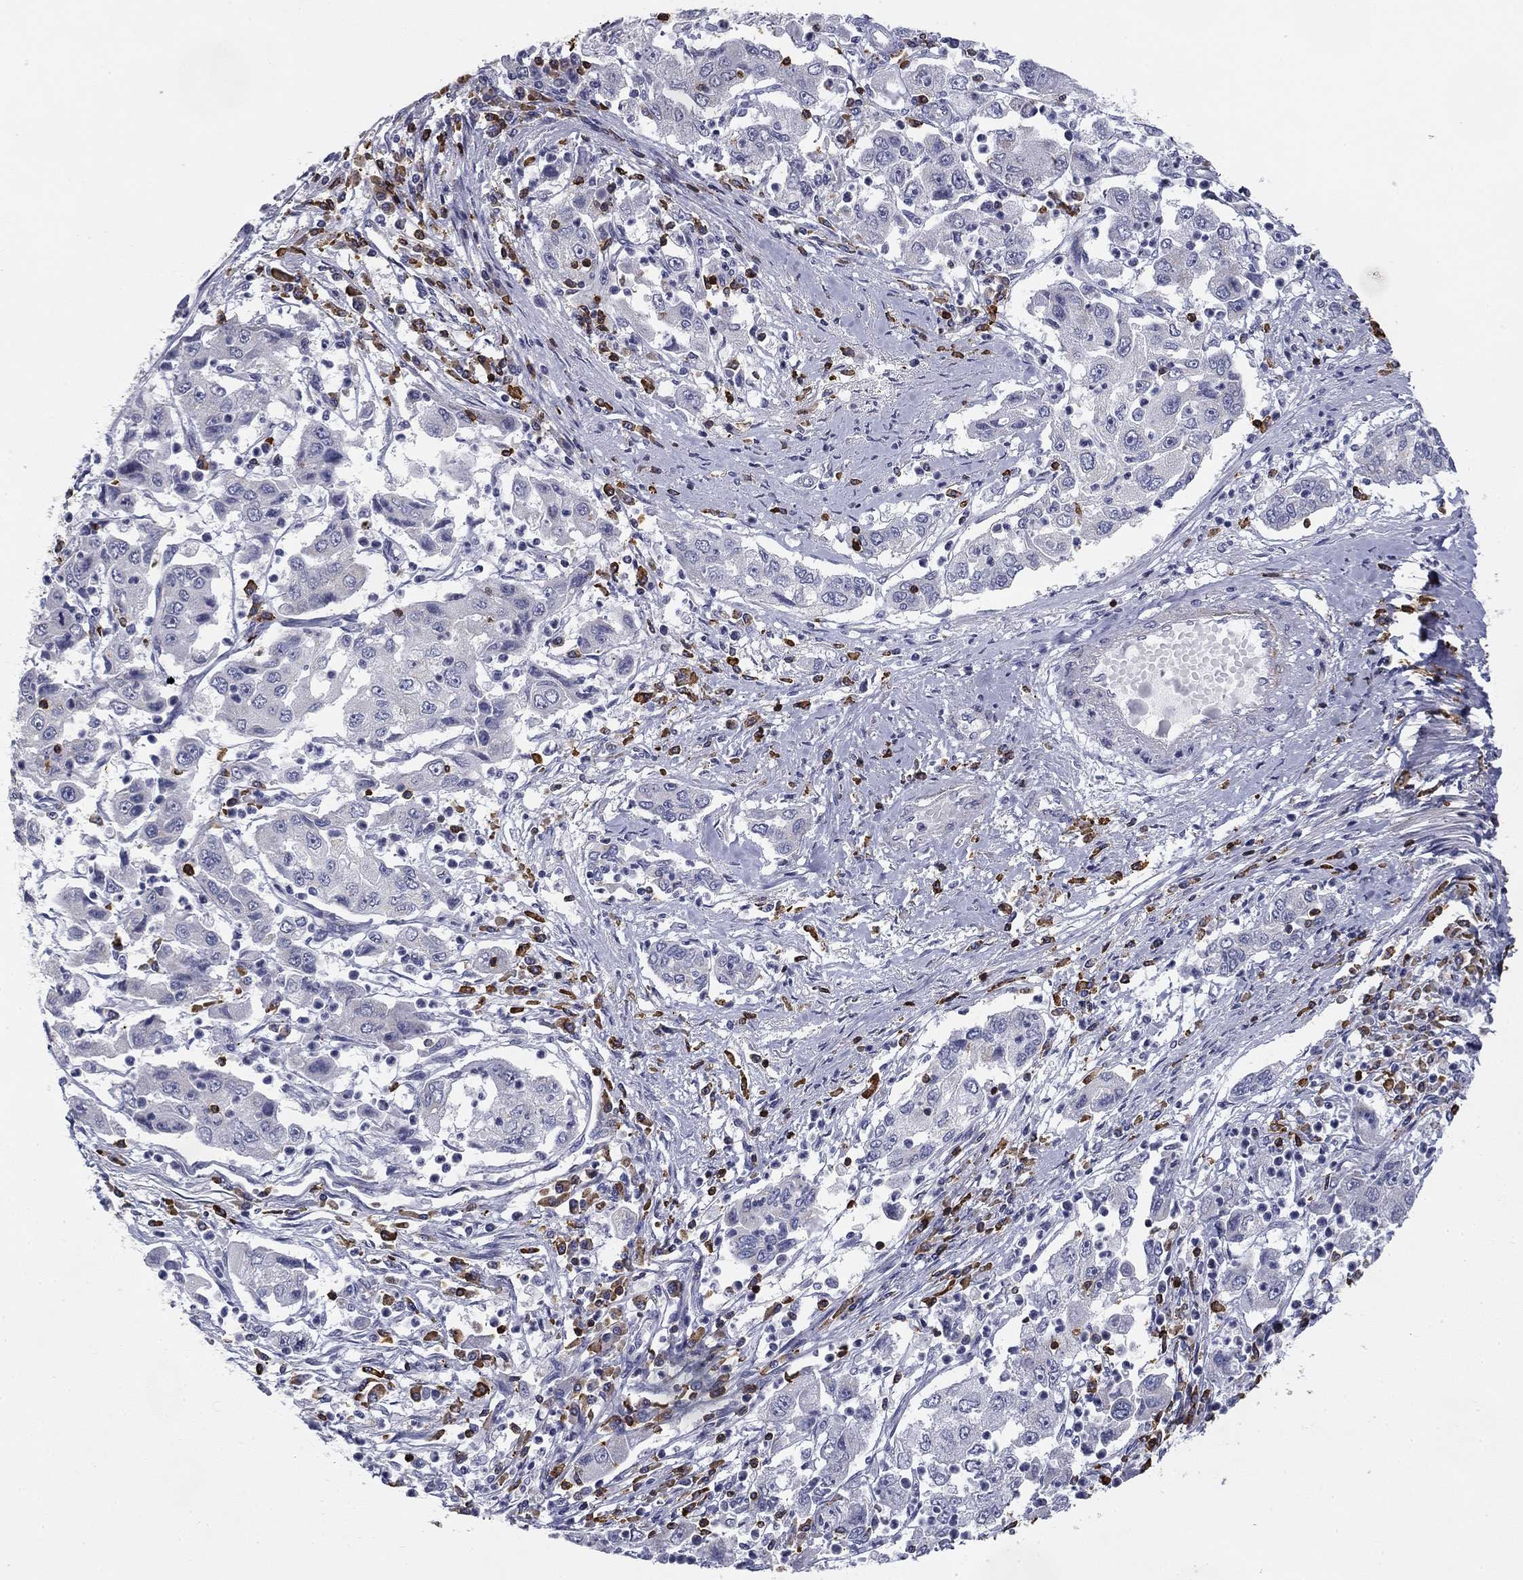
{"staining": {"intensity": "negative", "quantity": "none", "location": "none"}, "tissue": "cervical cancer", "cell_type": "Tumor cells", "image_type": "cancer", "snomed": [{"axis": "morphology", "description": "Squamous cell carcinoma, NOS"}, {"axis": "topography", "description": "Cervix"}], "caption": "Immunohistochemistry histopathology image of neoplastic tissue: human cervical squamous cell carcinoma stained with DAB exhibits no significant protein positivity in tumor cells. (IHC, brightfield microscopy, high magnification).", "gene": "TRAT1", "patient": {"sex": "female", "age": 36}}